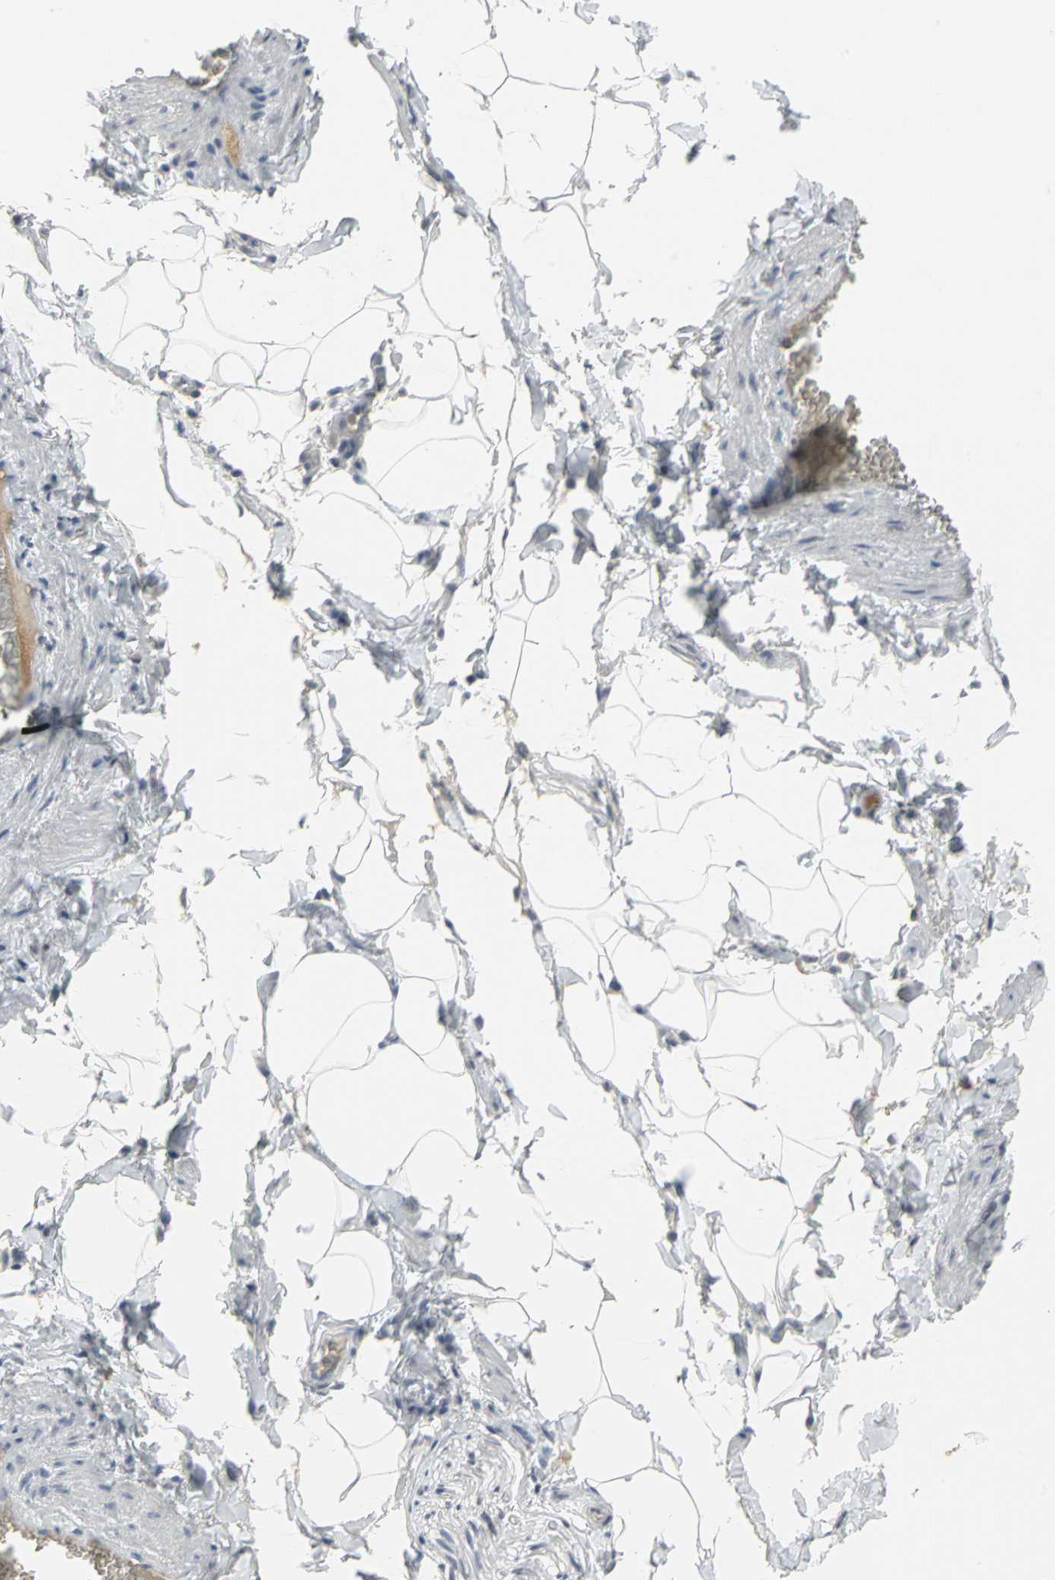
{"staining": {"intensity": "negative", "quantity": "none", "location": "none"}, "tissue": "adipose tissue", "cell_type": "Adipocytes", "image_type": "normal", "snomed": [{"axis": "morphology", "description": "Normal tissue, NOS"}, {"axis": "topography", "description": "Vascular tissue"}], "caption": "Adipocytes show no significant staining in benign adipose tissue. The staining is performed using DAB brown chromogen with nuclei counter-stained in using hematoxylin.", "gene": "ZIC1", "patient": {"sex": "male", "age": 41}}